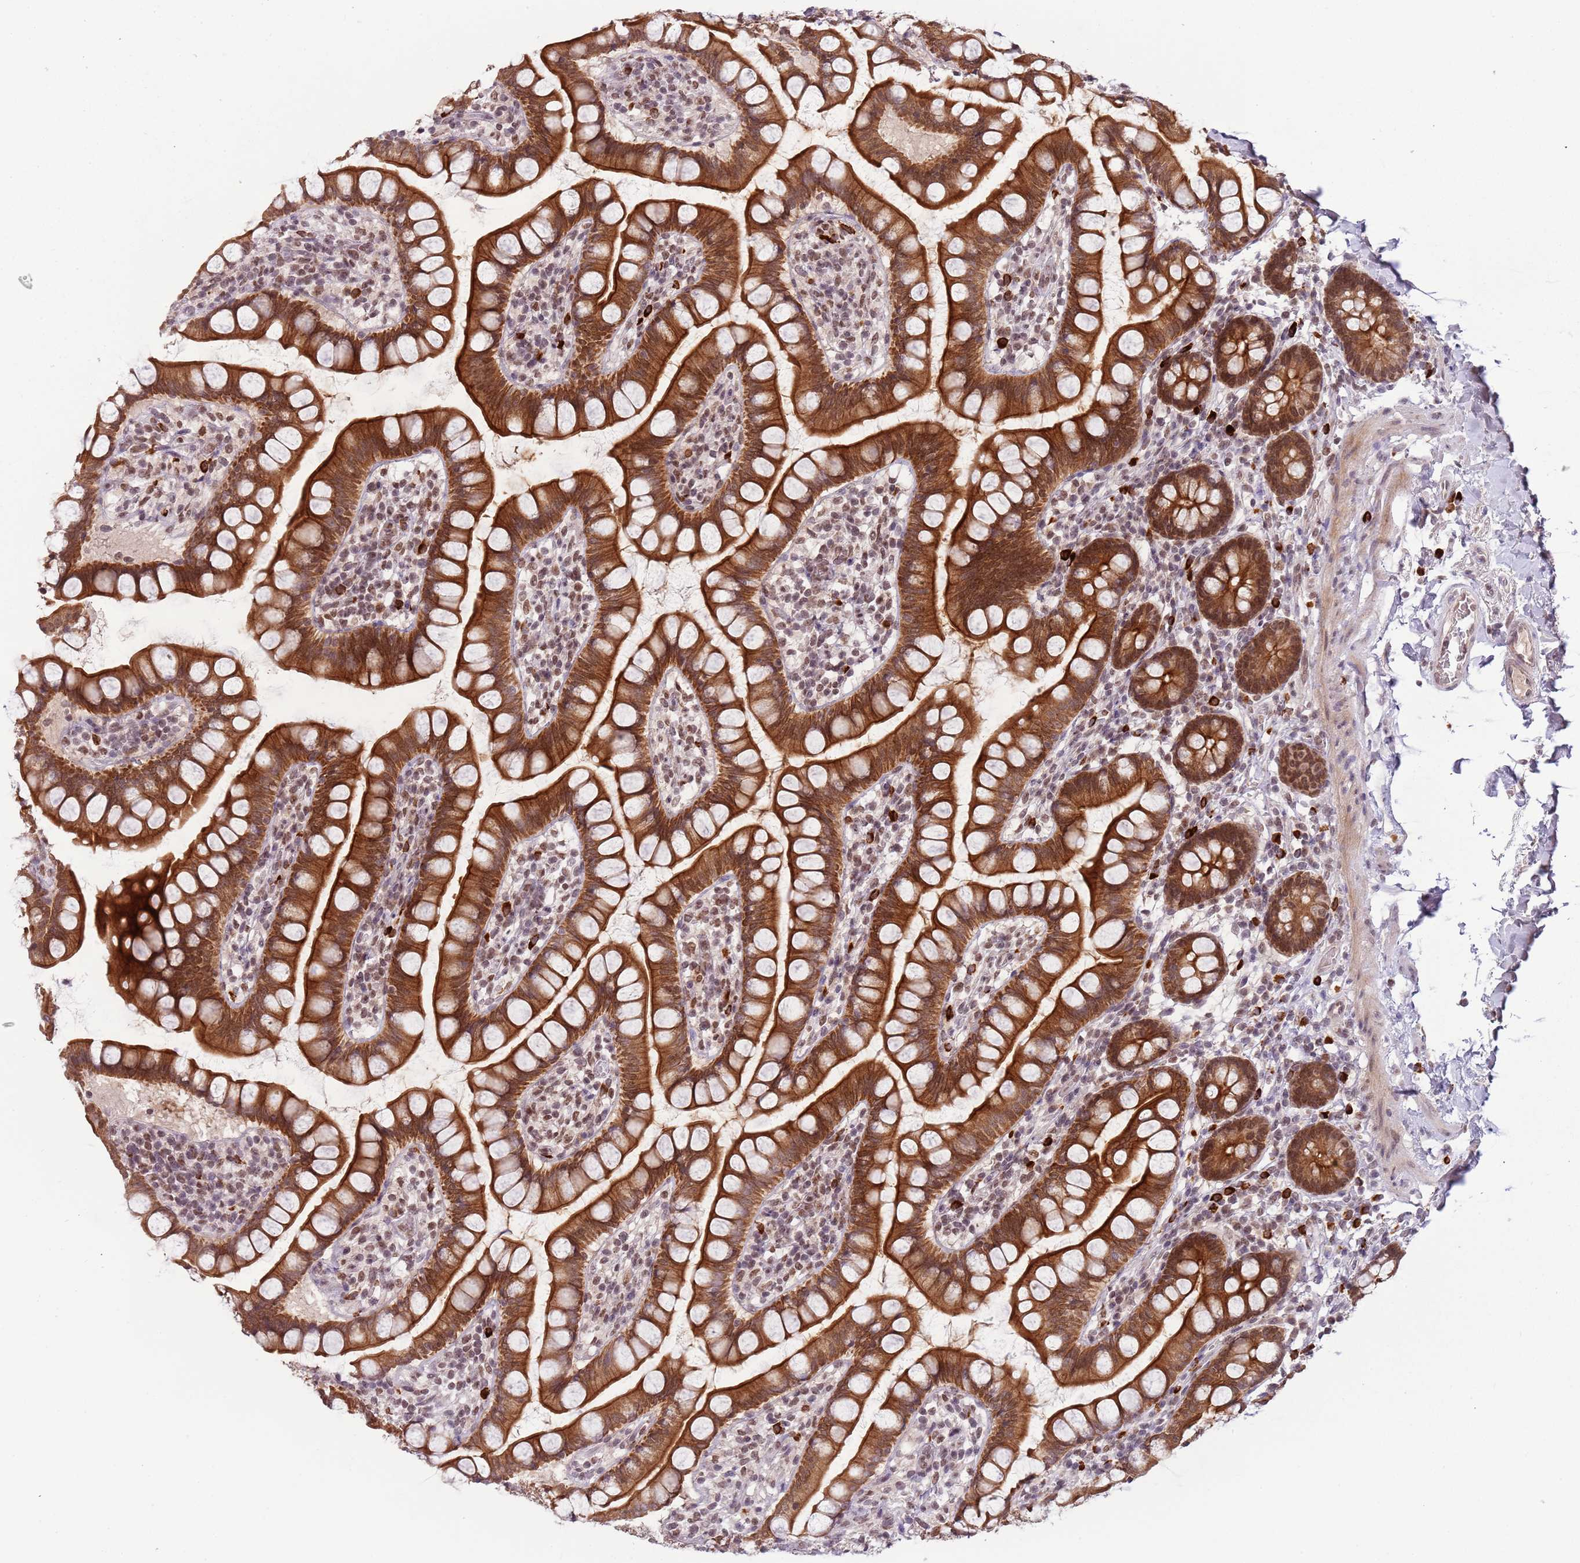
{"staining": {"intensity": "strong", "quantity": ">75%", "location": "cytoplasmic/membranous,nuclear"}, "tissue": "small intestine", "cell_type": "Glandular cells", "image_type": "normal", "snomed": [{"axis": "morphology", "description": "Normal tissue, NOS"}, {"axis": "topography", "description": "Small intestine"}], "caption": "Immunohistochemical staining of benign small intestine shows strong cytoplasmic/membranous,nuclear protein staining in approximately >75% of glandular cells.", "gene": "FAM120AOS", "patient": {"sex": "female", "age": 84}}